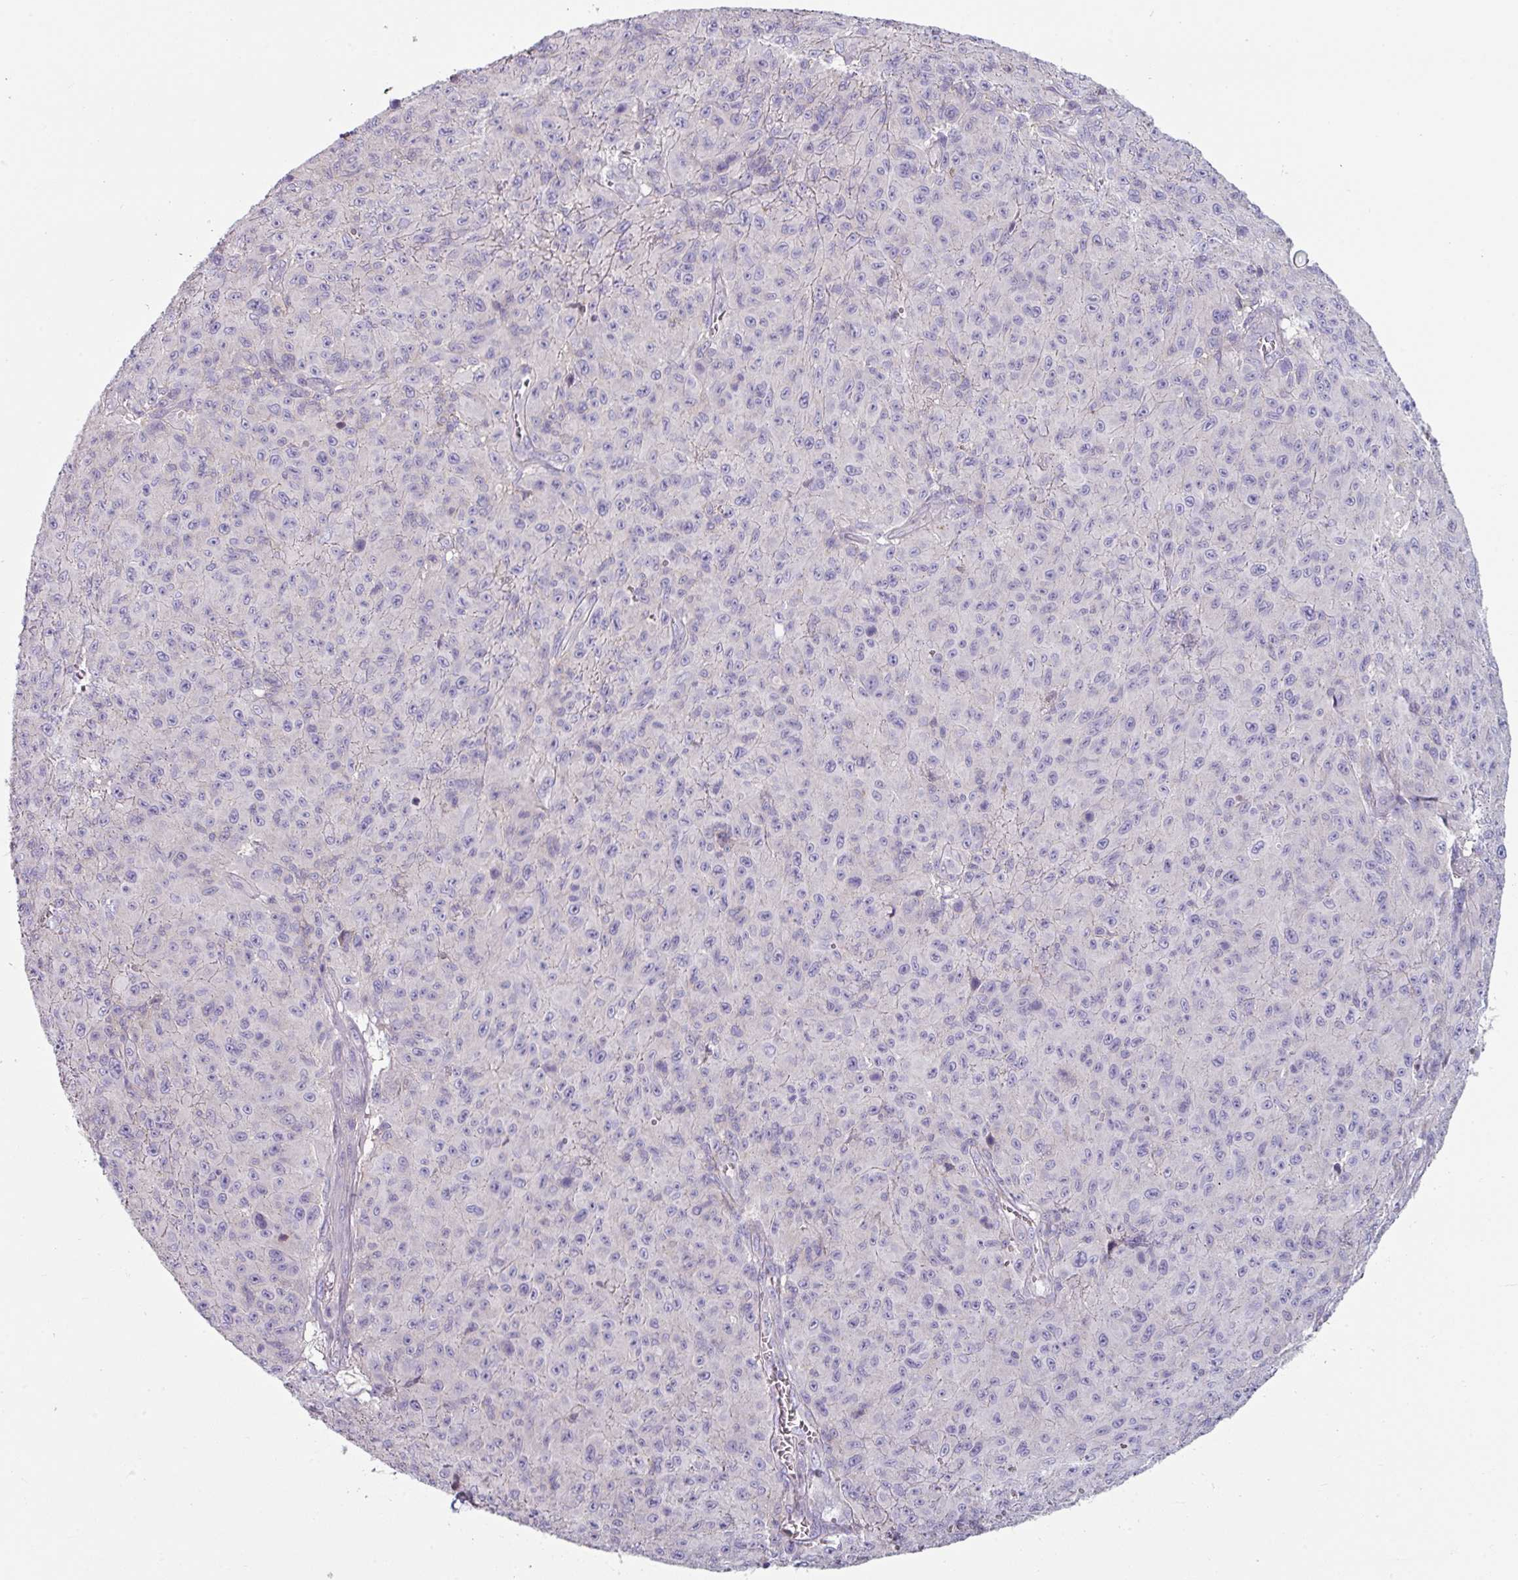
{"staining": {"intensity": "negative", "quantity": "none", "location": "none"}, "tissue": "melanoma", "cell_type": "Tumor cells", "image_type": "cancer", "snomed": [{"axis": "morphology", "description": "Malignant melanoma, NOS"}, {"axis": "topography", "description": "Skin"}], "caption": "Immunohistochemical staining of melanoma demonstrates no significant positivity in tumor cells.", "gene": "TMEM132A", "patient": {"sex": "male", "age": 46}}